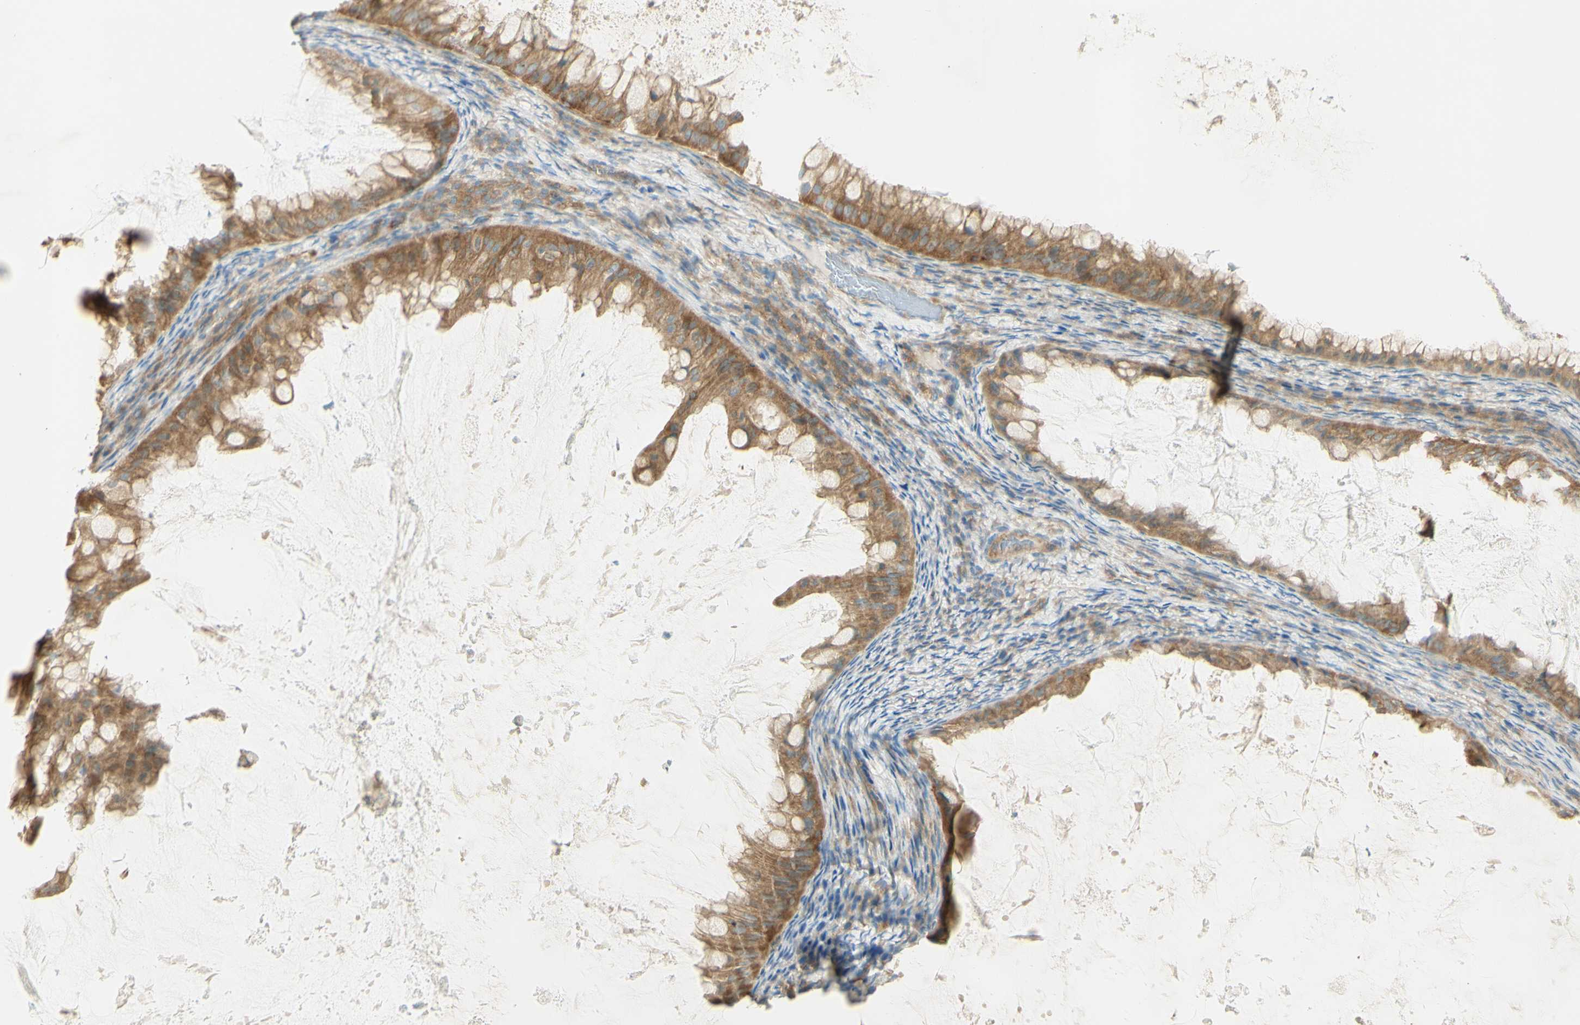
{"staining": {"intensity": "moderate", "quantity": ">75%", "location": "cytoplasmic/membranous"}, "tissue": "ovarian cancer", "cell_type": "Tumor cells", "image_type": "cancer", "snomed": [{"axis": "morphology", "description": "Cystadenocarcinoma, mucinous, NOS"}, {"axis": "topography", "description": "Ovary"}], "caption": "This micrograph shows IHC staining of mucinous cystadenocarcinoma (ovarian), with medium moderate cytoplasmic/membranous expression in about >75% of tumor cells.", "gene": "IKBKG", "patient": {"sex": "female", "age": 61}}